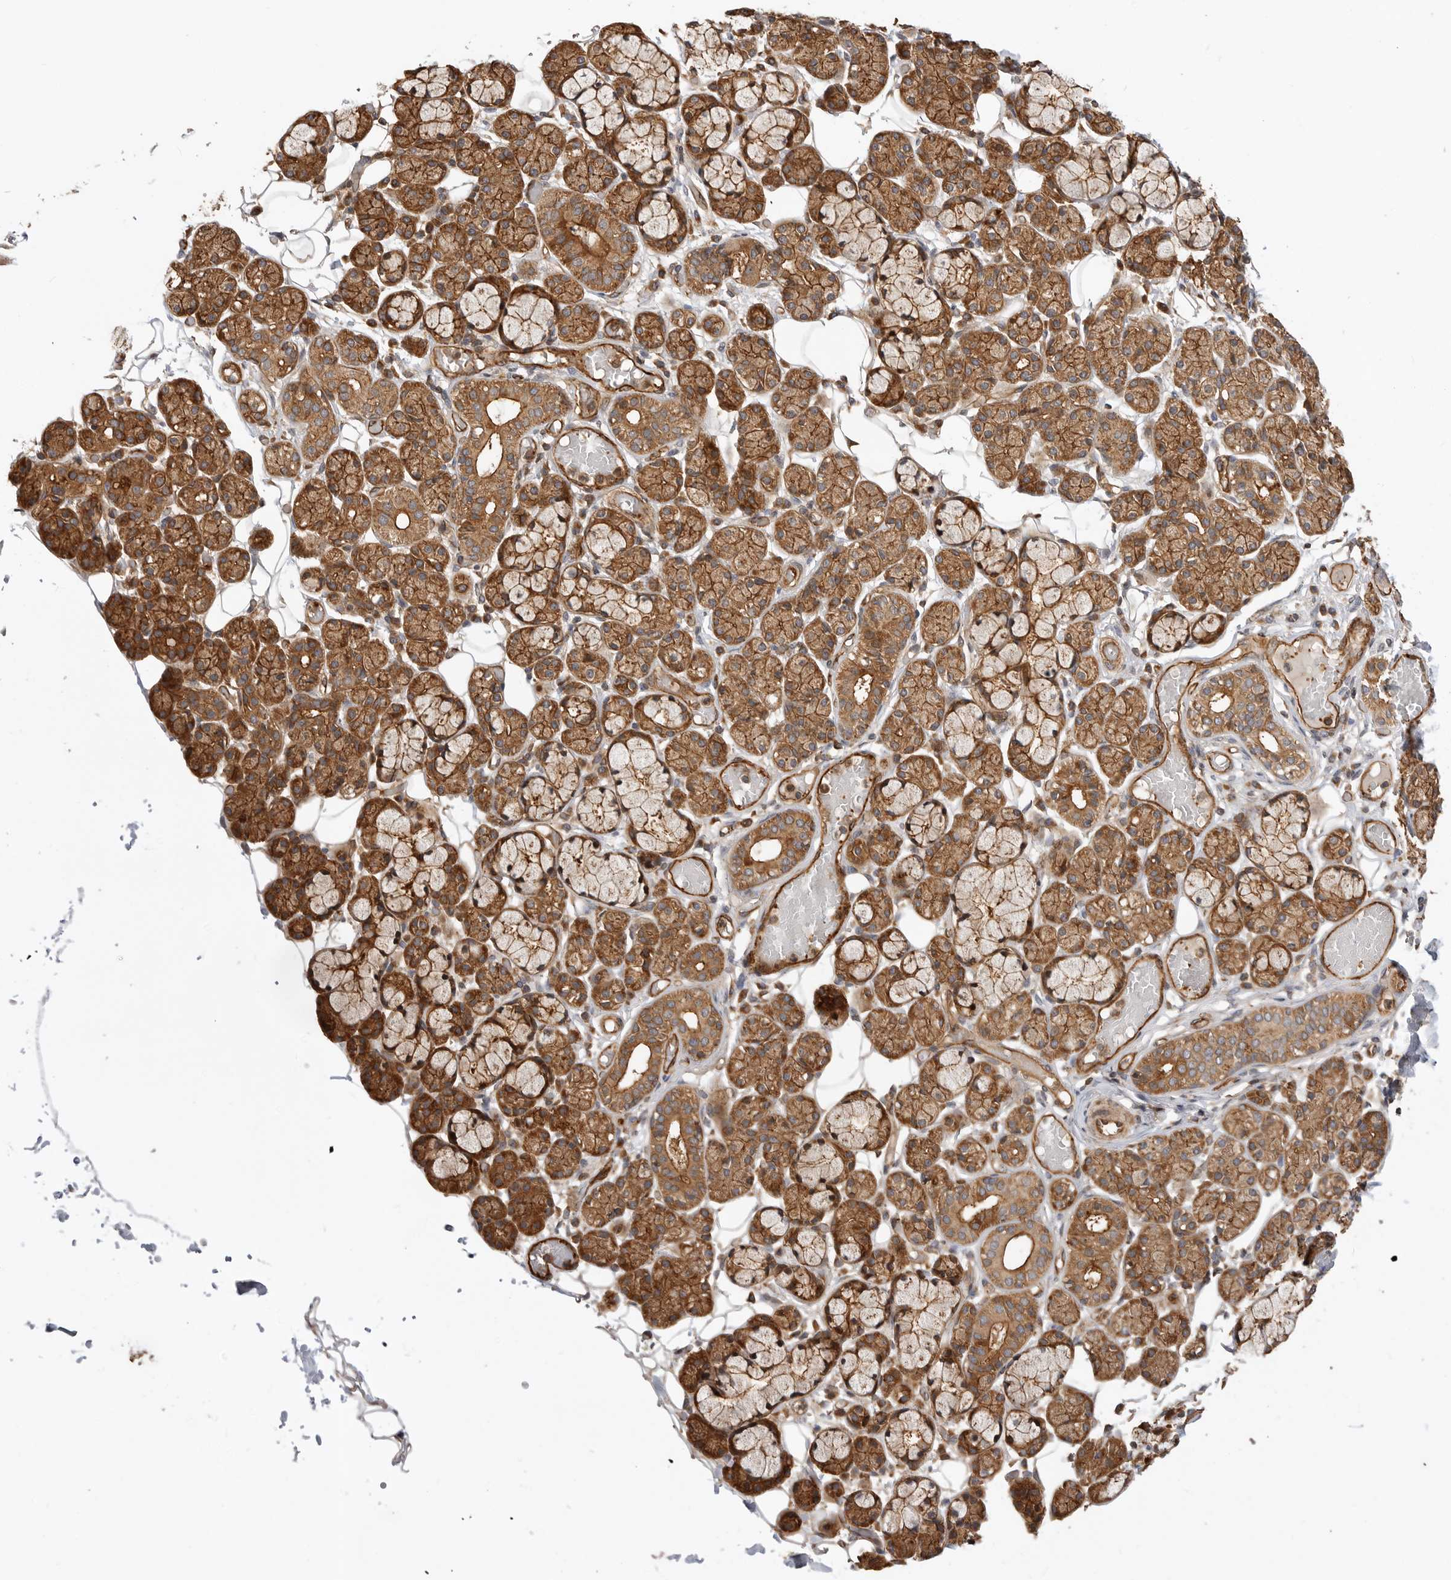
{"staining": {"intensity": "moderate", "quantity": ">75%", "location": "cytoplasmic/membranous"}, "tissue": "salivary gland", "cell_type": "Glandular cells", "image_type": "normal", "snomed": [{"axis": "morphology", "description": "Normal tissue, NOS"}, {"axis": "topography", "description": "Salivary gland"}], "caption": "Glandular cells reveal moderate cytoplasmic/membranous expression in about >75% of cells in normal salivary gland. (IHC, brightfield microscopy, high magnification).", "gene": "GPATCH2", "patient": {"sex": "male", "age": 63}}